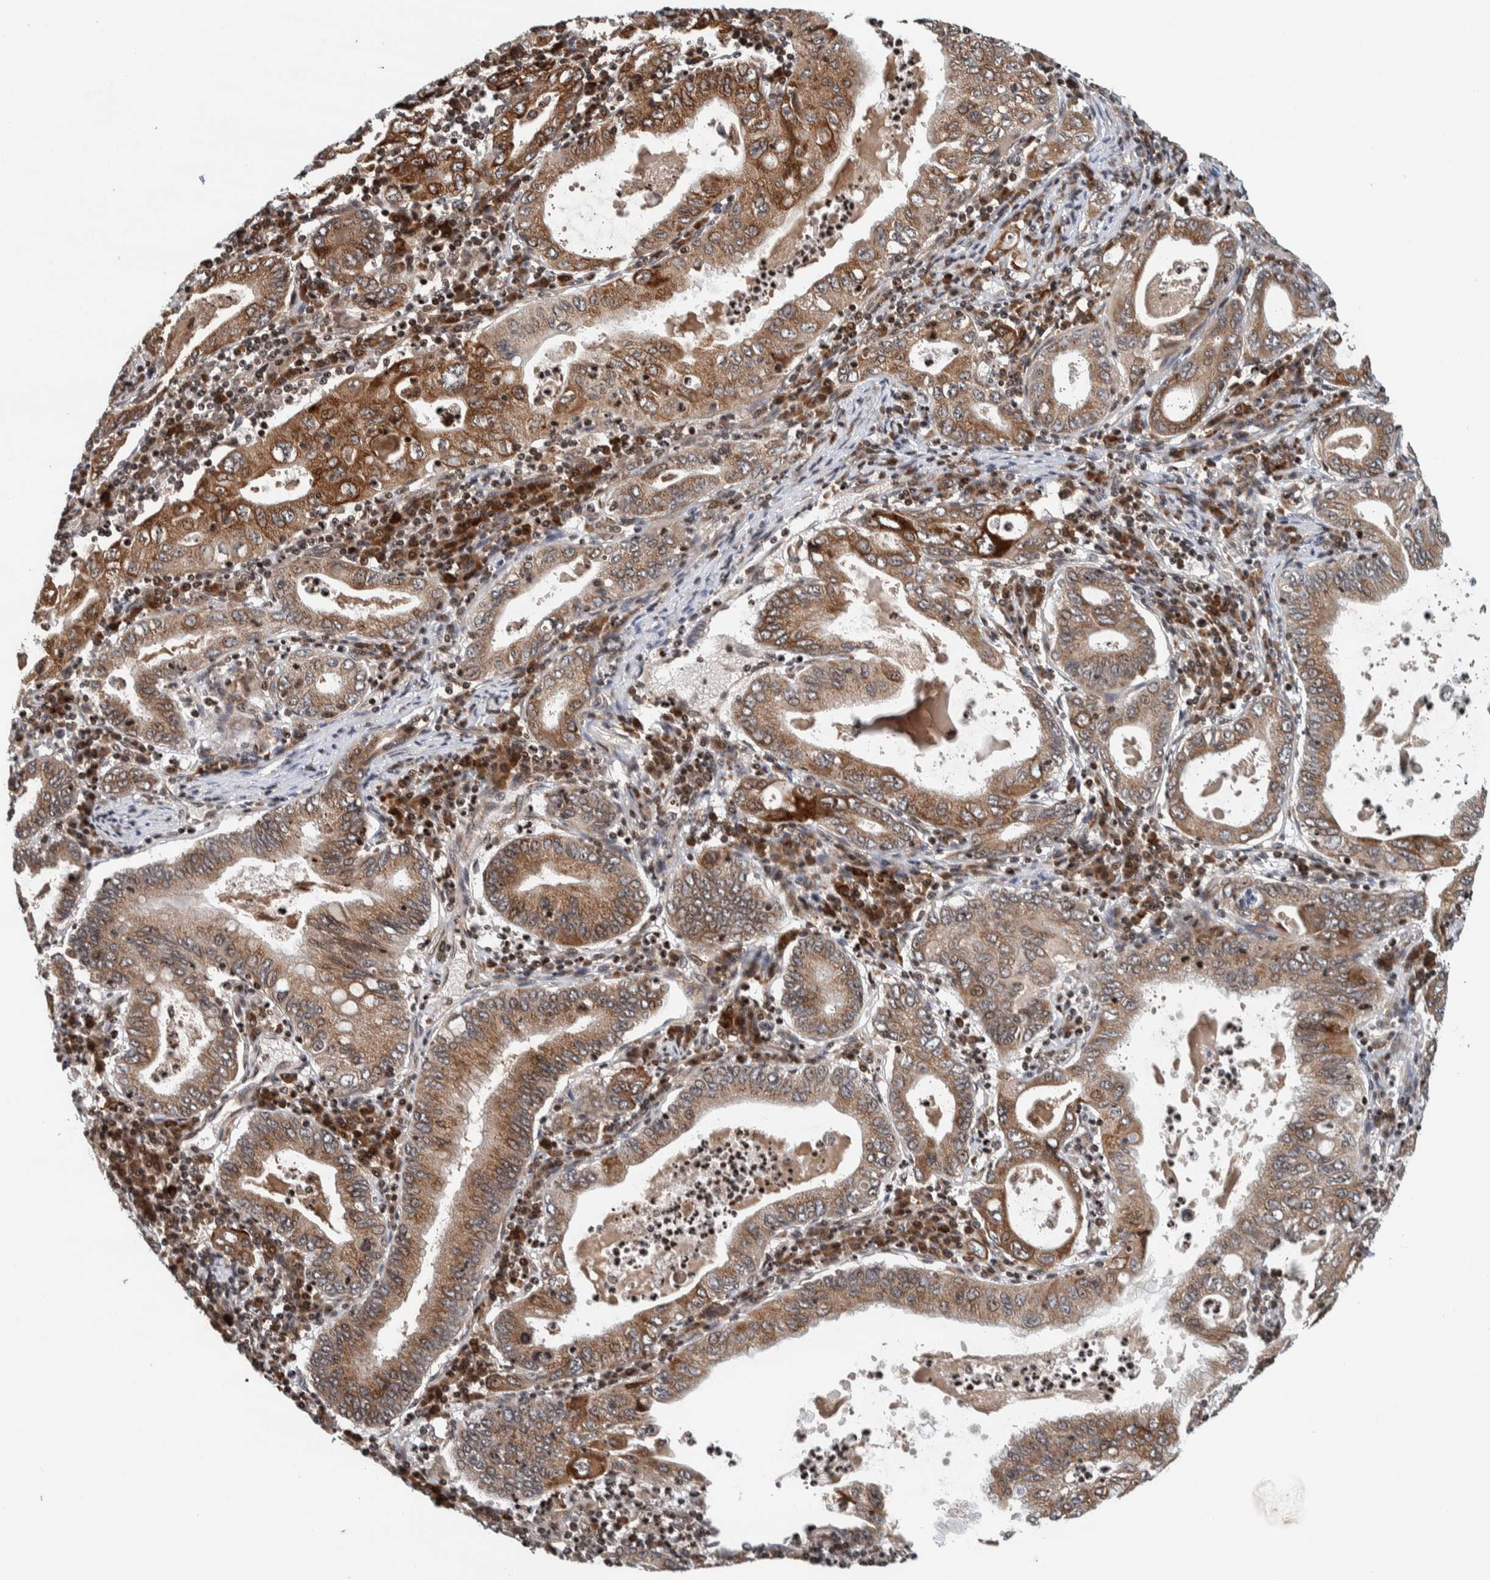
{"staining": {"intensity": "moderate", "quantity": ">75%", "location": "cytoplasmic/membranous"}, "tissue": "stomach cancer", "cell_type": "Tumor cells", "image_type": "cancer", "snomed": [{"axis": "morphology", "description": "Normal tissue, NOS"}, {"axis": "morphology", "description": "Adenocarcinoma, NOS"}, {"axis": "topography", "description": "Esophagus"}, {"axis": "topography", "description": "Stomach, upper"}, {"axis": "topography", "description": "Peripheral nerve tissue"}], "caption": "A brown stain shows moderate cytoplasmic/membranous positivity of a protein in stomach cancer (adenocarcinoma) tumor cells.", "gene": "CCDC182", "patient": {"sex": "male", "age": 62}}